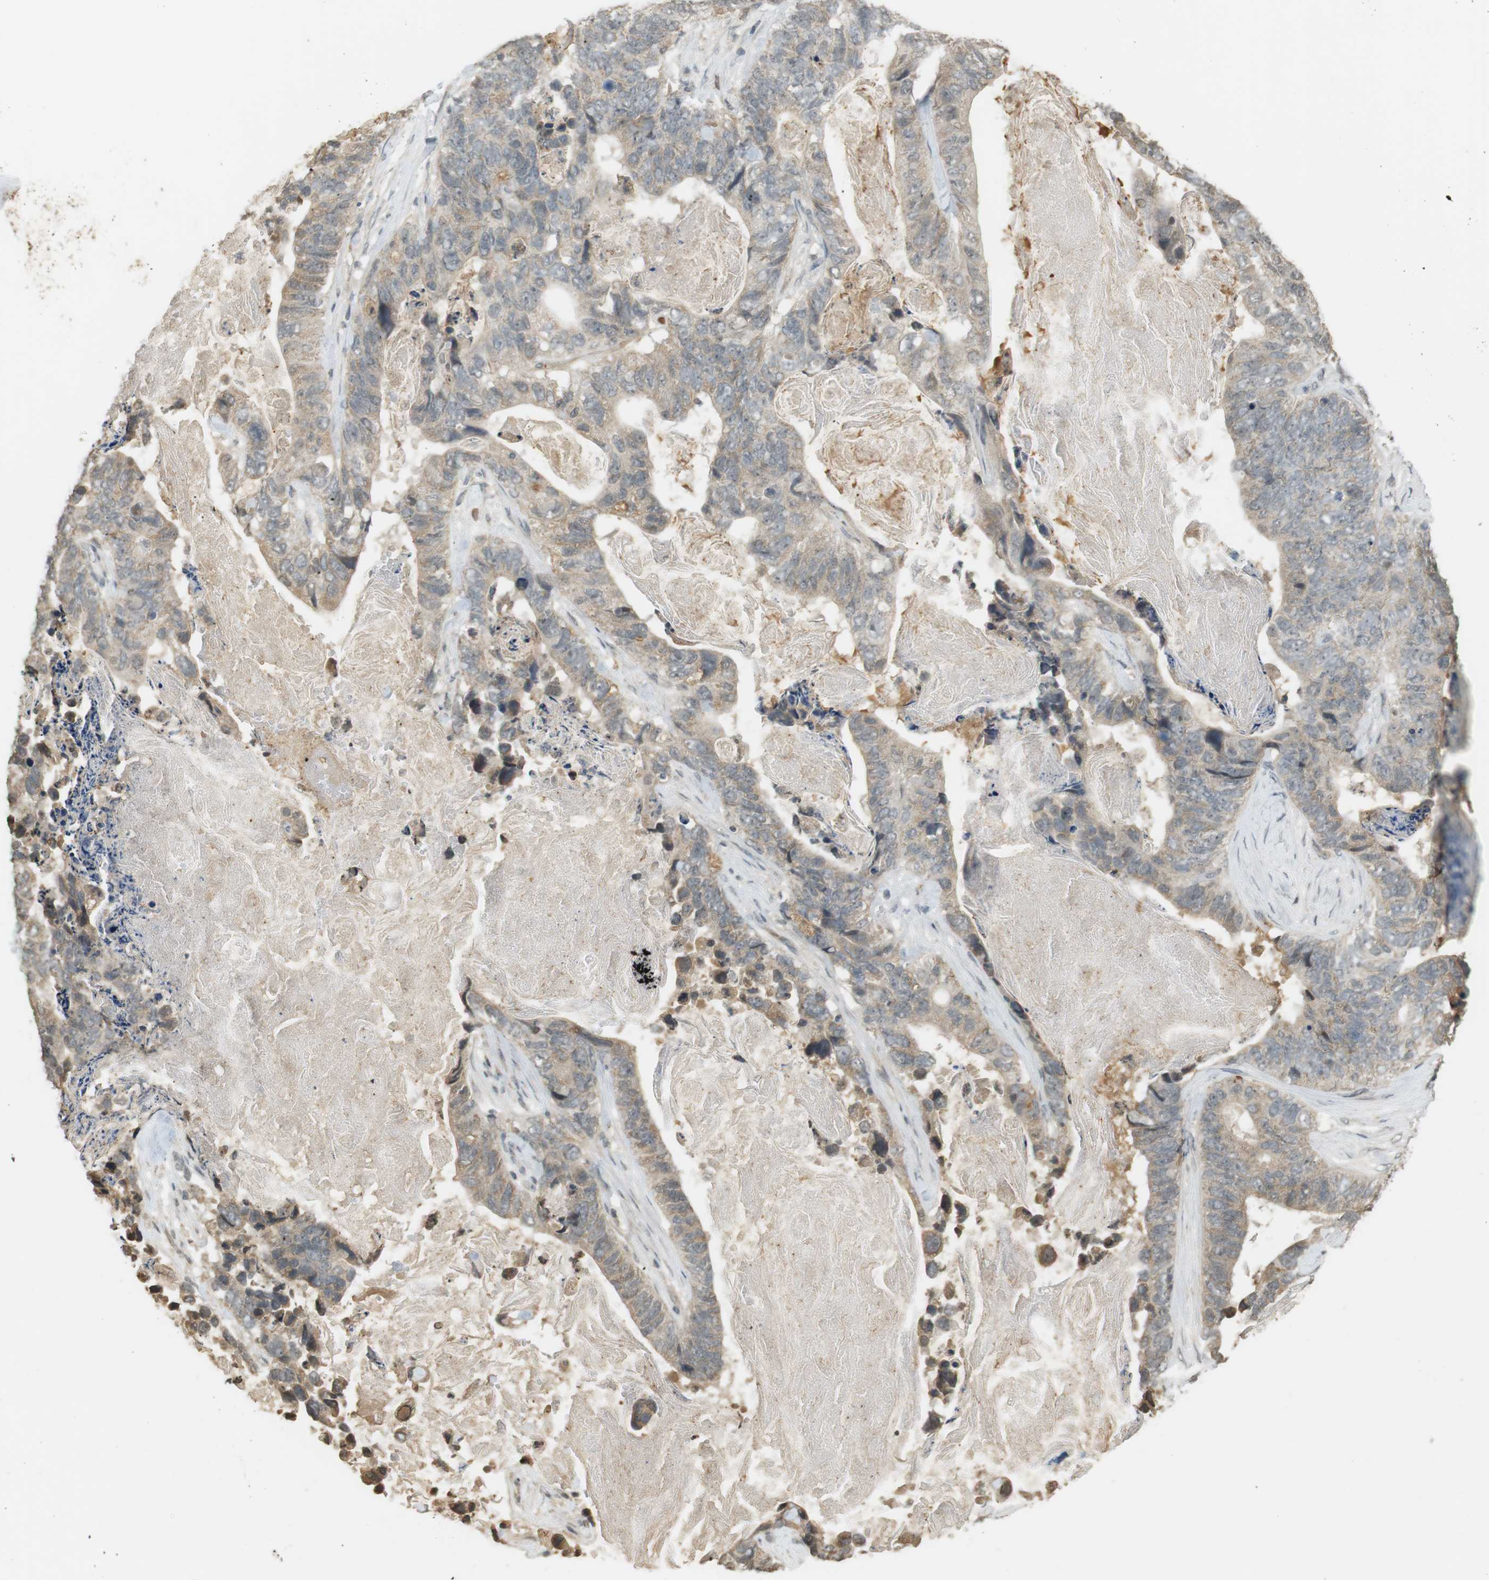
{"staining": {"intensity": "weak", "quantity": "25%-75%", "location": "cytoplasmic/membranous"}, "tissue": "stomach cancer", "cell_type": "Tumor cells", "image_type": "cancer", "snomed": [{"axis": "morphology", "description": "Adenocarcinoma, NOS"}, {"axis": "topography", "description": "Stomach"}], "caption": "Human adenocarcinoma (stomach) stained for a protein (brown) reveals weak cytoplasmic/membranous positive positivity in approximately 25%-75% of tumor cells.", "gene": "SRR", "patient": {"sex": "female", "age": 89}}